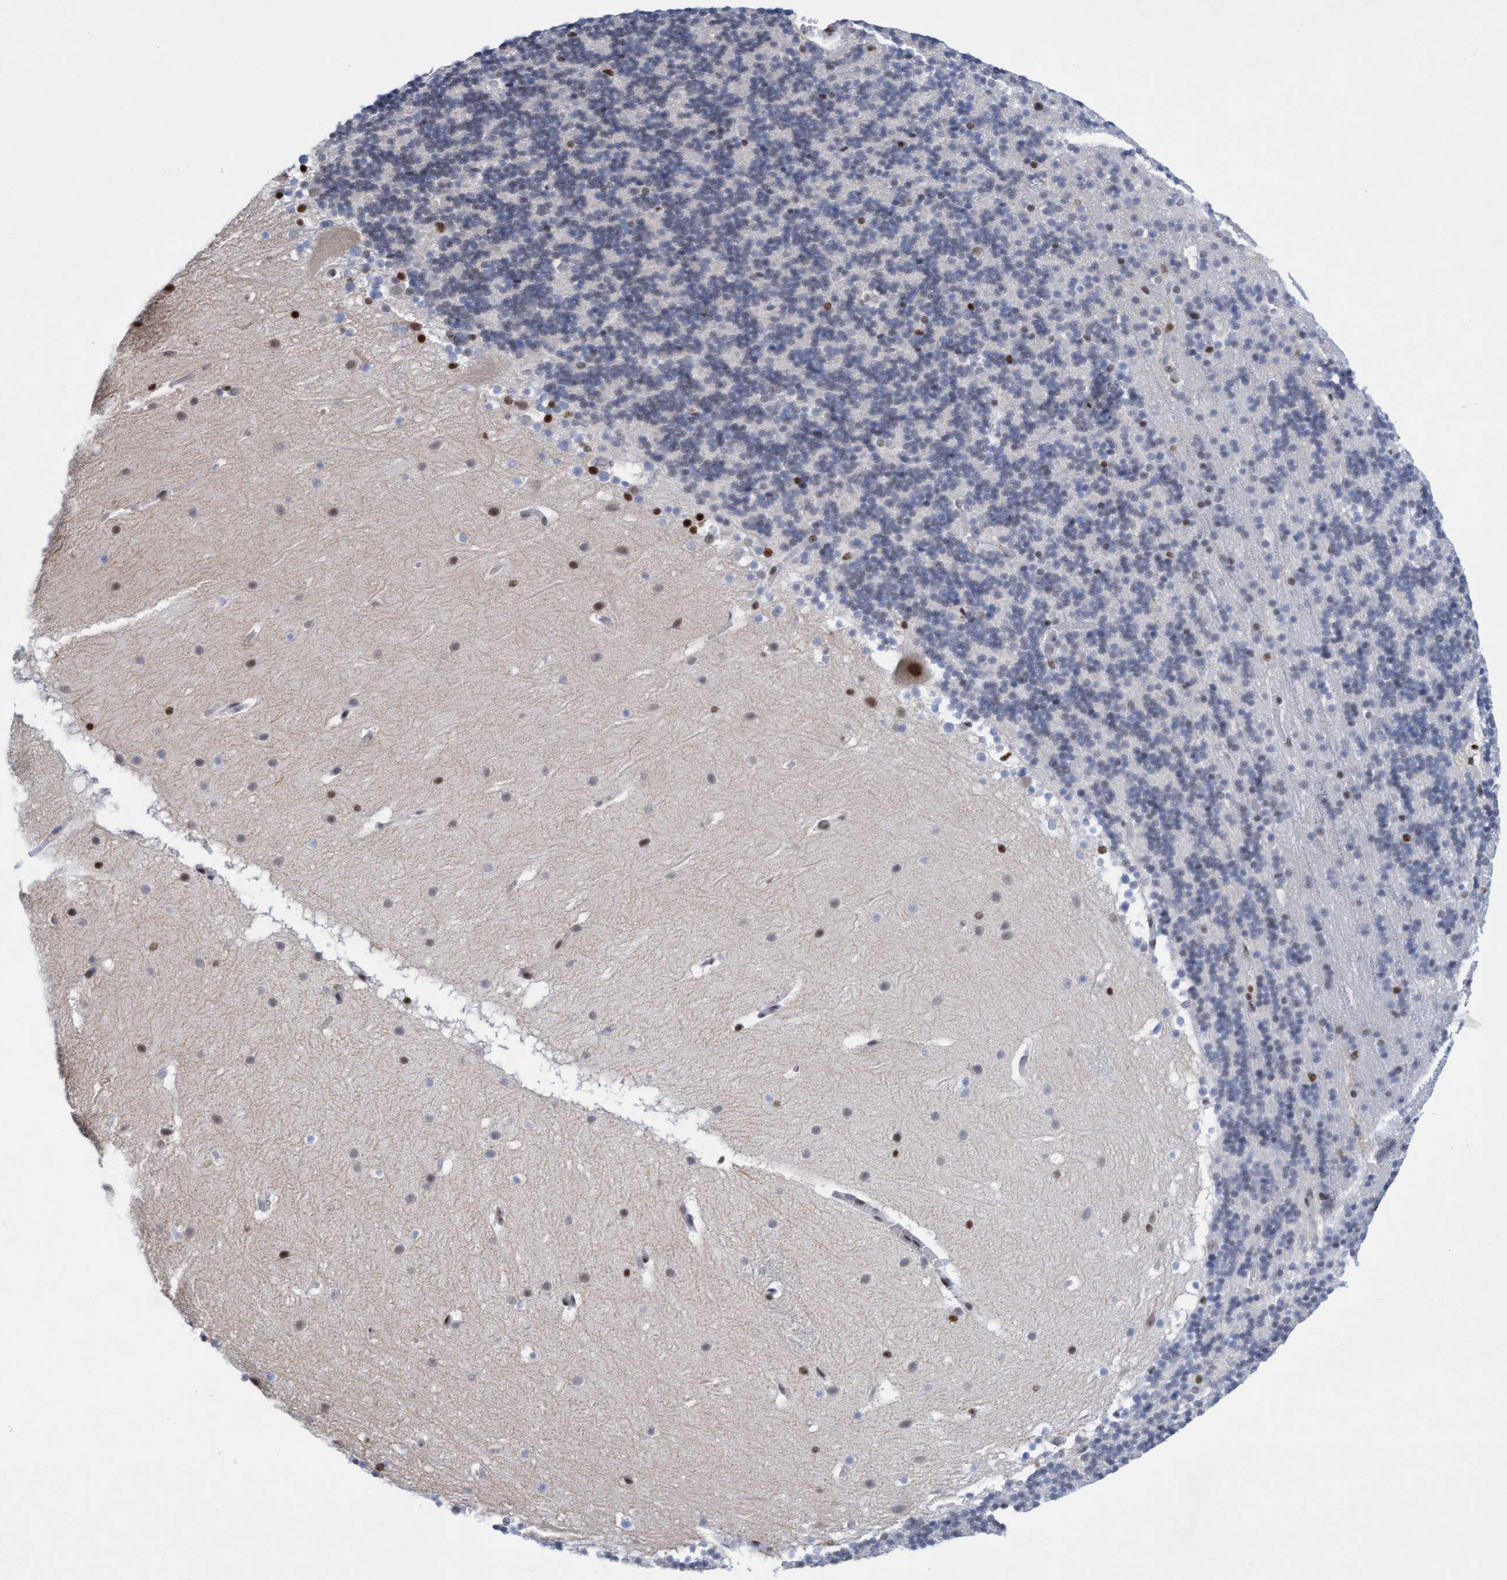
{"staining": {"intensity": "weak", "quantity": "<25%", "location": "nuclear"}, "tissue": "cerebellum", "cell_type": "Cells in granular layer", "image_type": "normal", "snomed": [{"axis": "morphology", "description": "Normal tissue, NOS"}, {"axis": "topography", "description": "Cerebellum"}], "caption": "A micrograph of human cerebellum is negative for staining in cells in granular layer. (Brightfield microscopy of DAB (3,3'-diaminobenzidine) immunohistochemistry at high magnification).", "gene": "GLRX2", "patient": {"sex": "male", "age": 45}}